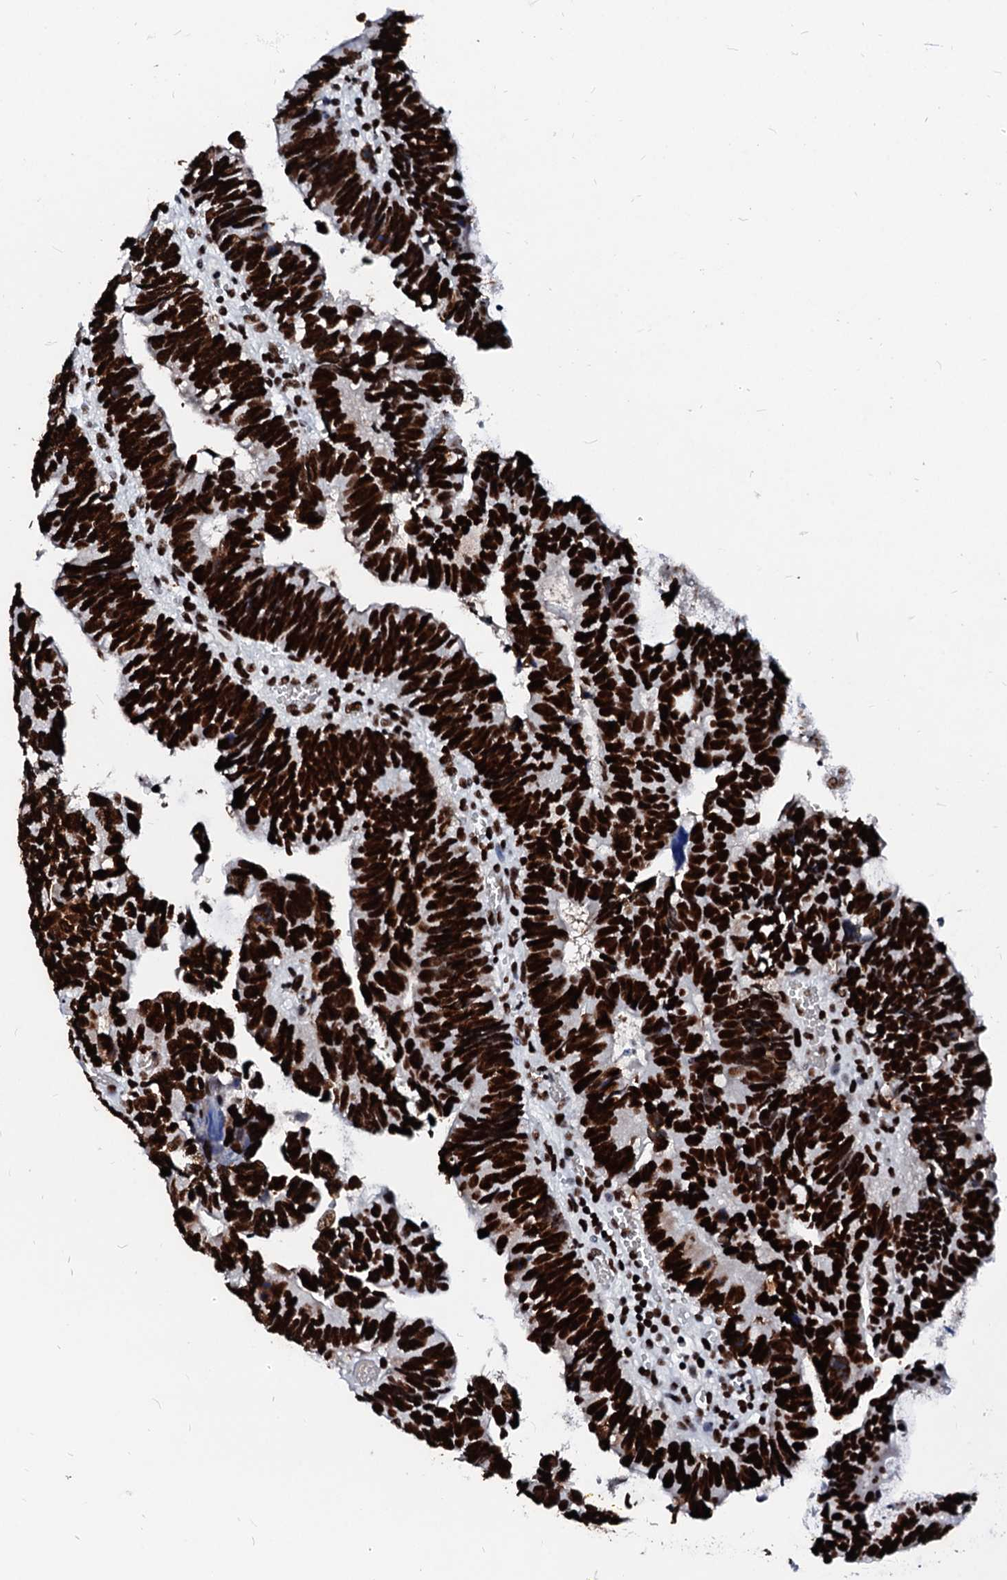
{"staining": {"intensity": "strong", "quantity": ">75%", "location": "nuclear"}, "tissue": "colorectal cancer", "cell_type": "Tumor cells", "image_type": "cancer", "snomed": [{"axis": "morphology", "description": "Adenocarcinoma, NOS"}, {"axis": "topography", "description": "Colon"}], "caption": "Brown immunohistochemical staining in human colorectal cancer reveals strong nuclear positivity in about >75% of tumor cells.", "gene": "RALY", "patient": {"sex": "female", "age": 67}}